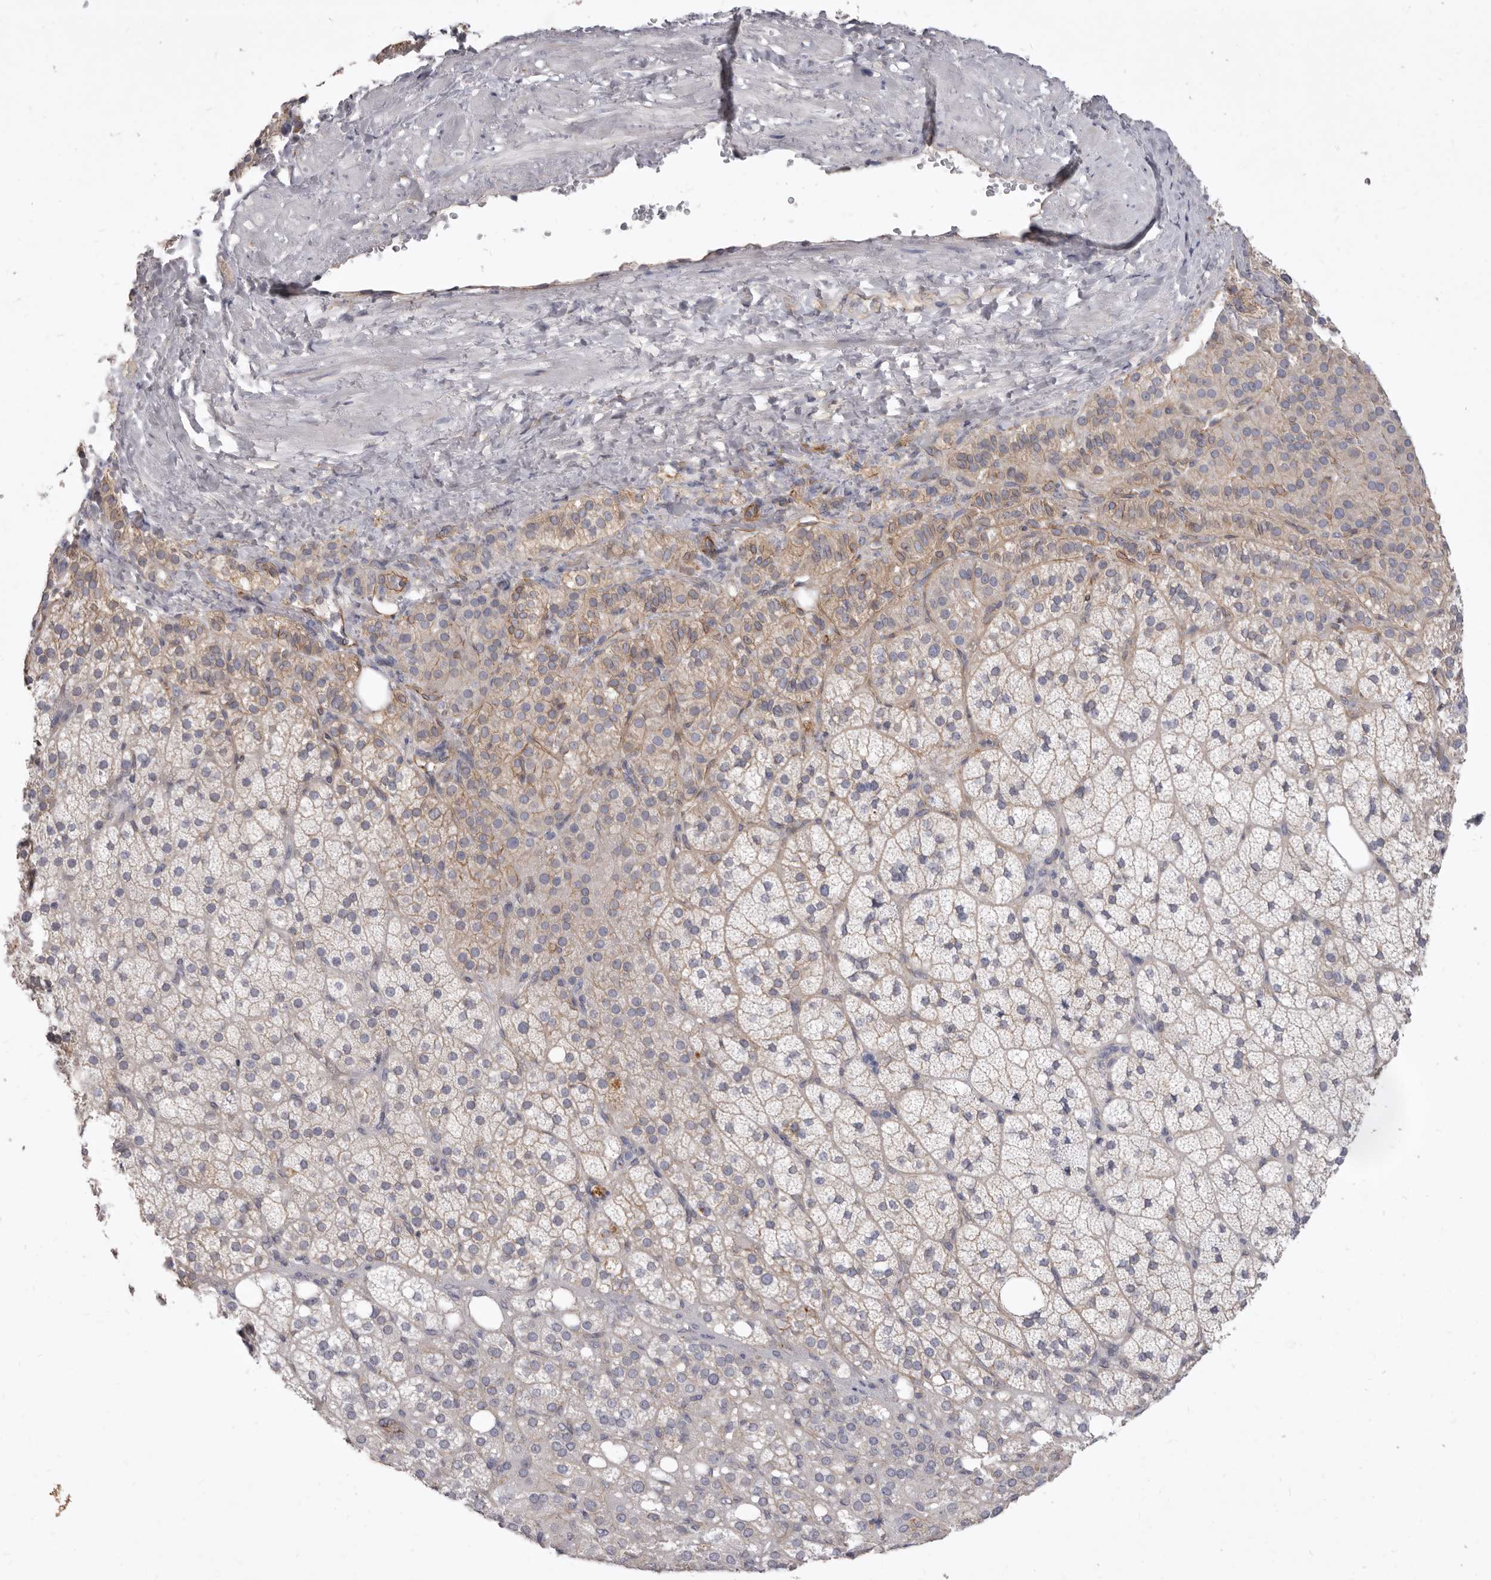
{"staining": {"intensity": "weak", "quantity": "<25%", "location": "cytoplasmic/membranous"}, "tissue": "adrenal gland", "cell_type": "Glandular cells", "image_type": "normal", "snomed": [{"axis": "morphology", "description": "Normal tissue, NOS"}, {"axis": "topography", "description": "Adrenal gland"}], "caption": "This photomicrograph is of unremarkable adrenal gland stained with immunohistochemistry (IHC) to label a protein in brown with the nuclei are counter-stained blue. There is no expression in glandular cells.", "gene": "P2RX6", "patient": {"sex": "female", "age": 59}}